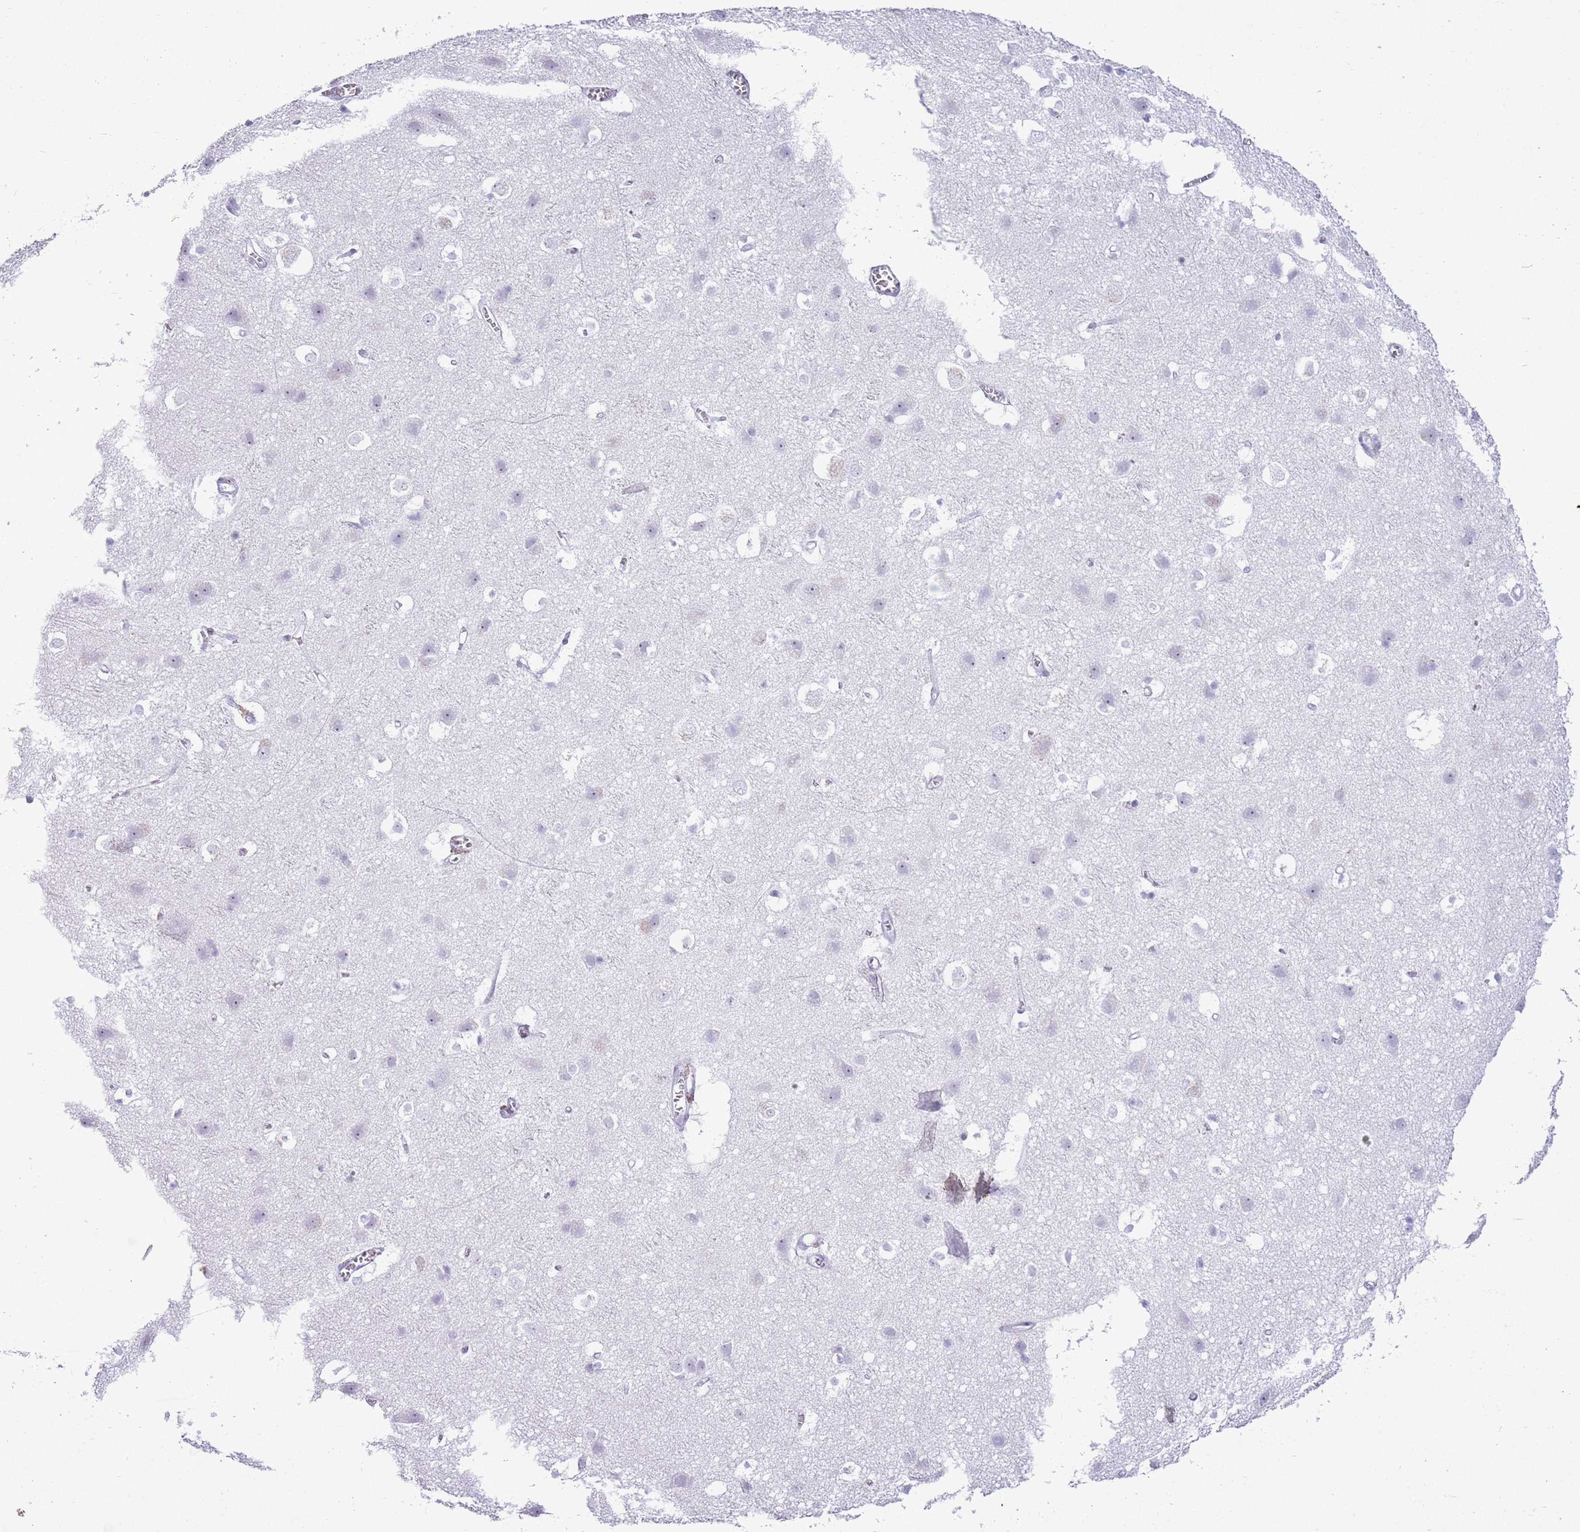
{"staining": {"intensity": "negative", "quantity": "none", "location": "none"}, "tissue": "cerebral cortex", "cell_type": "Endothelial cells", "image_type": "normal", "snomed": [{"axis": "morphology", "description": "Normal tissue, NOS"}, {"axis": "topography", "description": "Cerebral cortex"}], "caption": "DAB immunohistochemical staining of normal human cerebral cortex shows no significant expression in endothelial cells. Brightfield microscopy of IHC stained with DAB (3,3'-diaminobenzidine) (brown) and hematoxylin (blue), captured at high magnification.", "gene": "ASIP", "patient": {"sex": "male", "age": 54}}